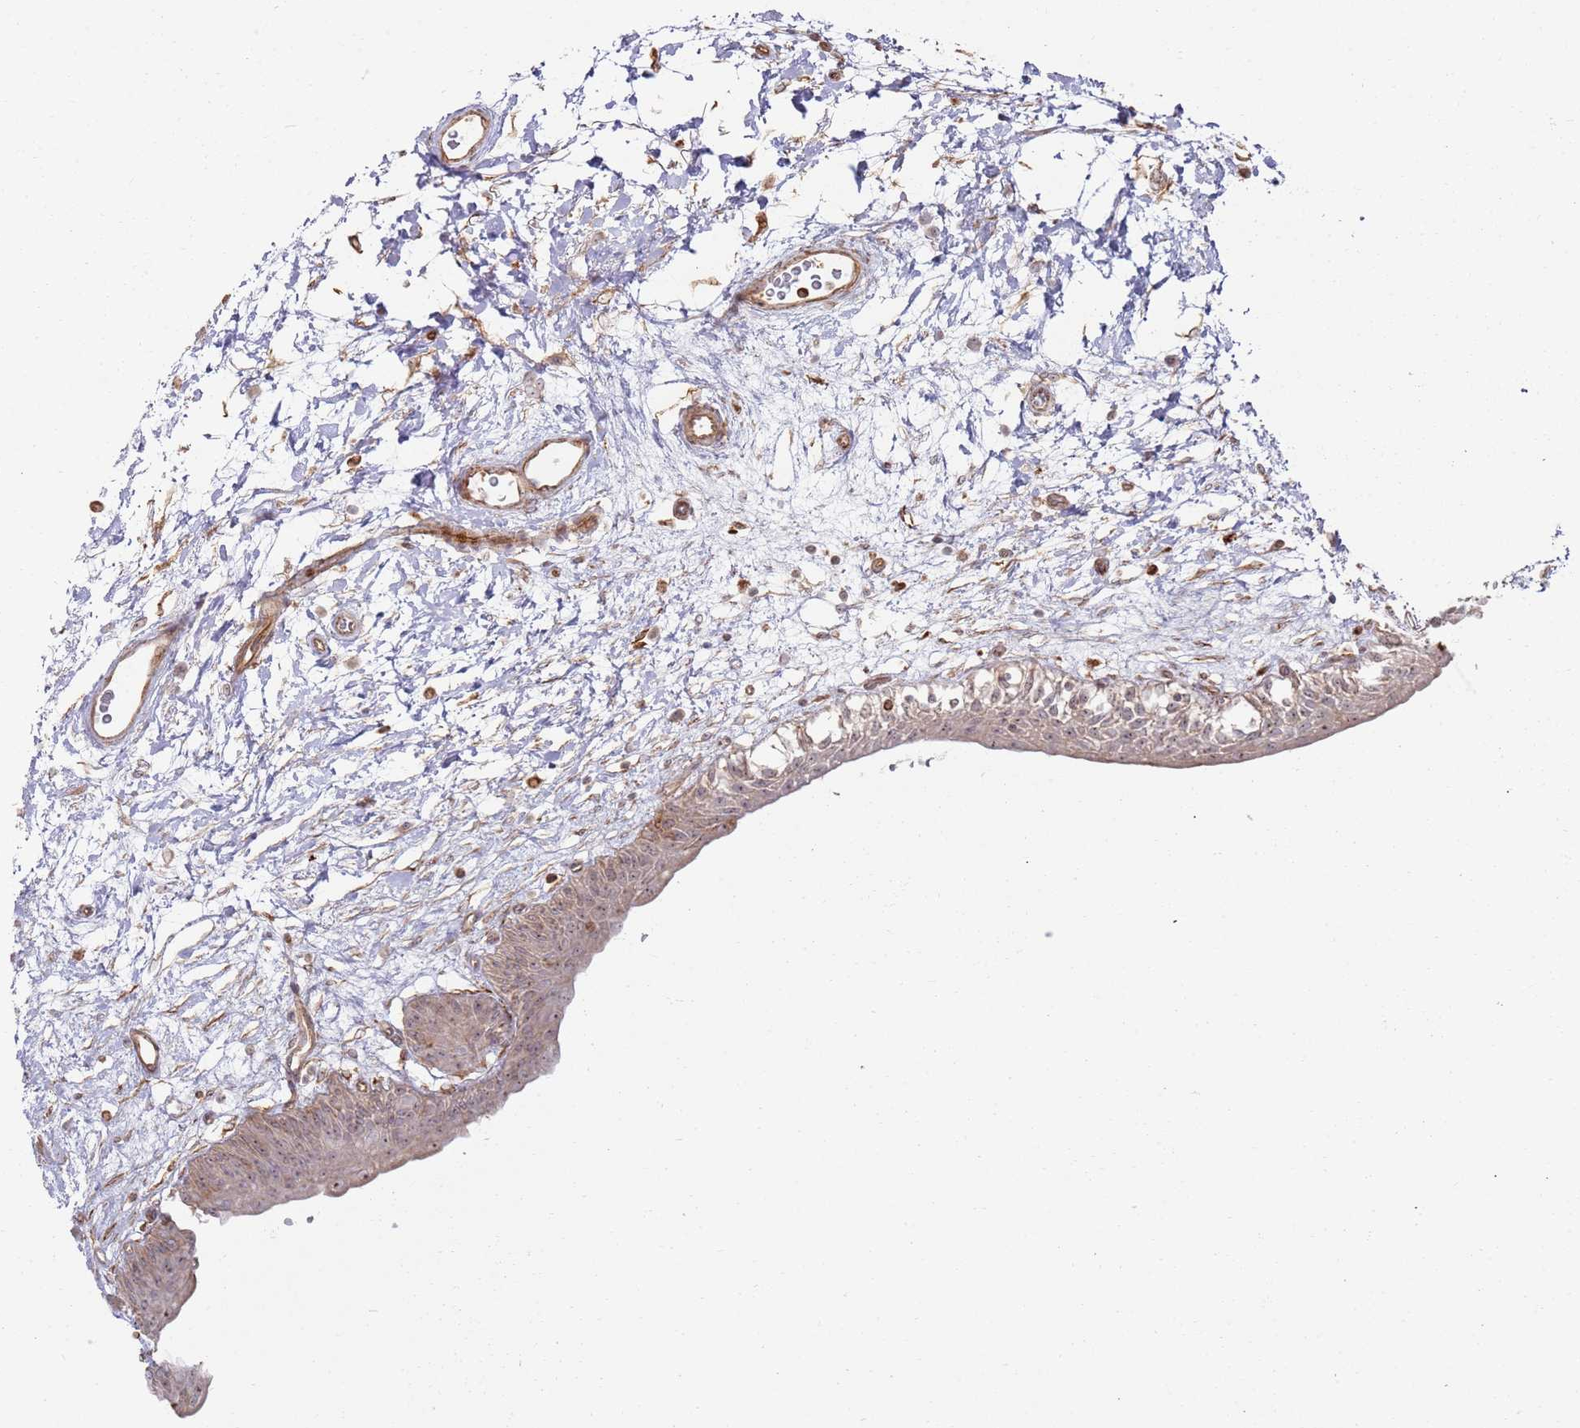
{"staining": {"intensity": "weak", "quantity": ">75%", "location": "cytoplasmic/membranous,nuclear"}, "tissue": "urinary bladder", "cell_type": "Urothelial cells", "image_type": "normal", "snomed": [{"axis": "morphology", "description": "Normal tissue, NOS"}, {"axis": "topography", "description": "Urinary bladder"}], "caption": "The histopathology image shows staining of normal urinary bladder, revealing weak cytoplasmic/membranous,nuclear protein expression (brown color) within urothelial cells. (DAB (3,3'-diaminobenzidine) = brown stain, brightfield microscopy at high magnification).", "gene": "PHF21A", "patient": {"sex": "male", "age": 83}}